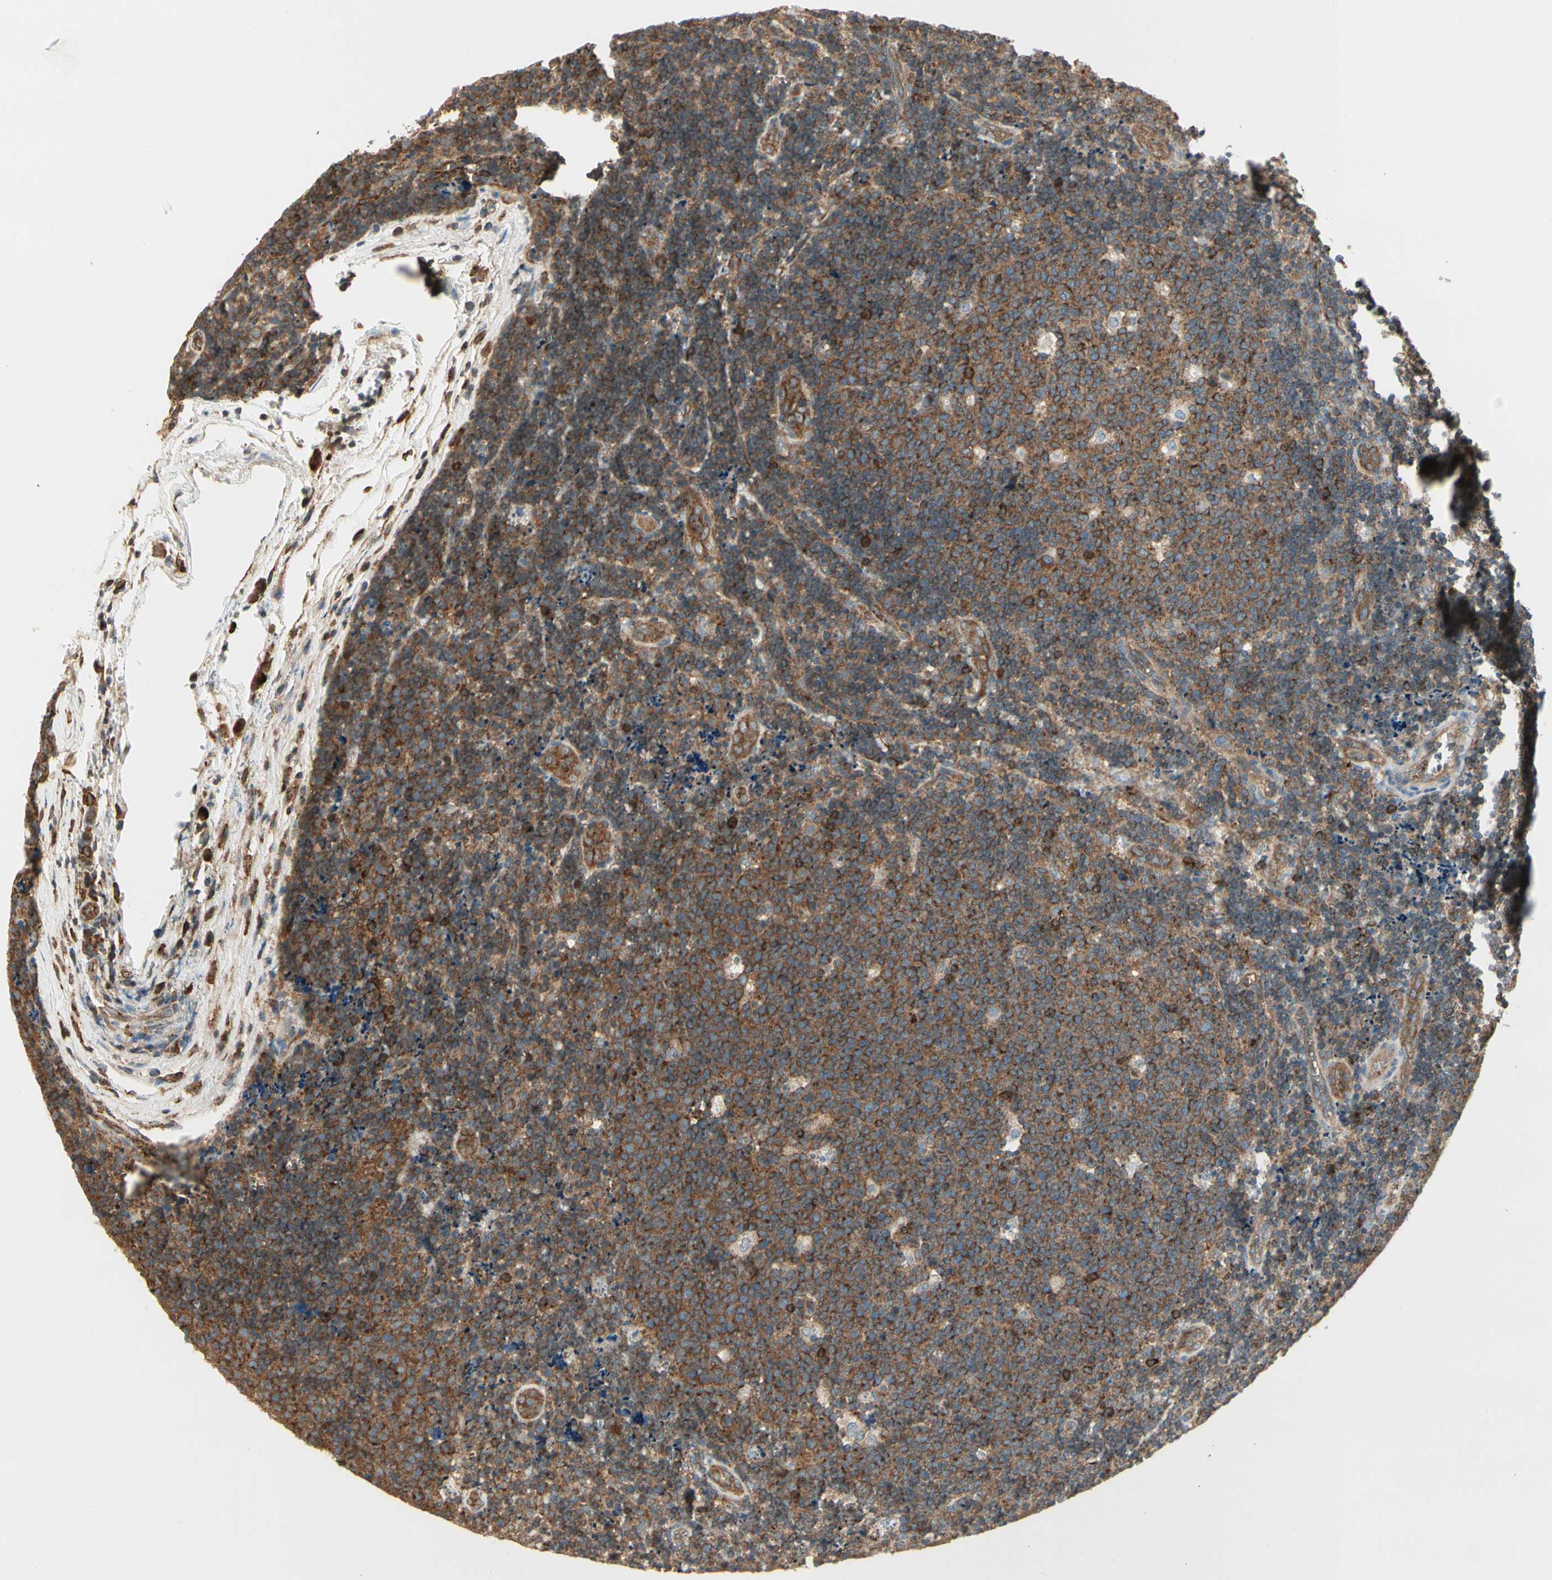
{"staining": {"intensity": "moderate", "quantity": ">75%", "location": "cytoplasmic/membranous"}, "tissue": "lymph node", "cell_type": "Germinal center cells", "image_type": "normal", "snomed": [{"axis": "morphology", "description": "Normal tissue, NOS"}, {"axis": "topography", "description": "Lymph node"}, {"axis": "topography", "description": "Salivary gland"}], "caption": "Protein expression analysis of unremarkable lymph node reveals moderate cytoplasmic/membranous staining in about >75% of germinal center cells.", "gene": "AGFG1", "patient": {"sex": "male", "age": 8}}